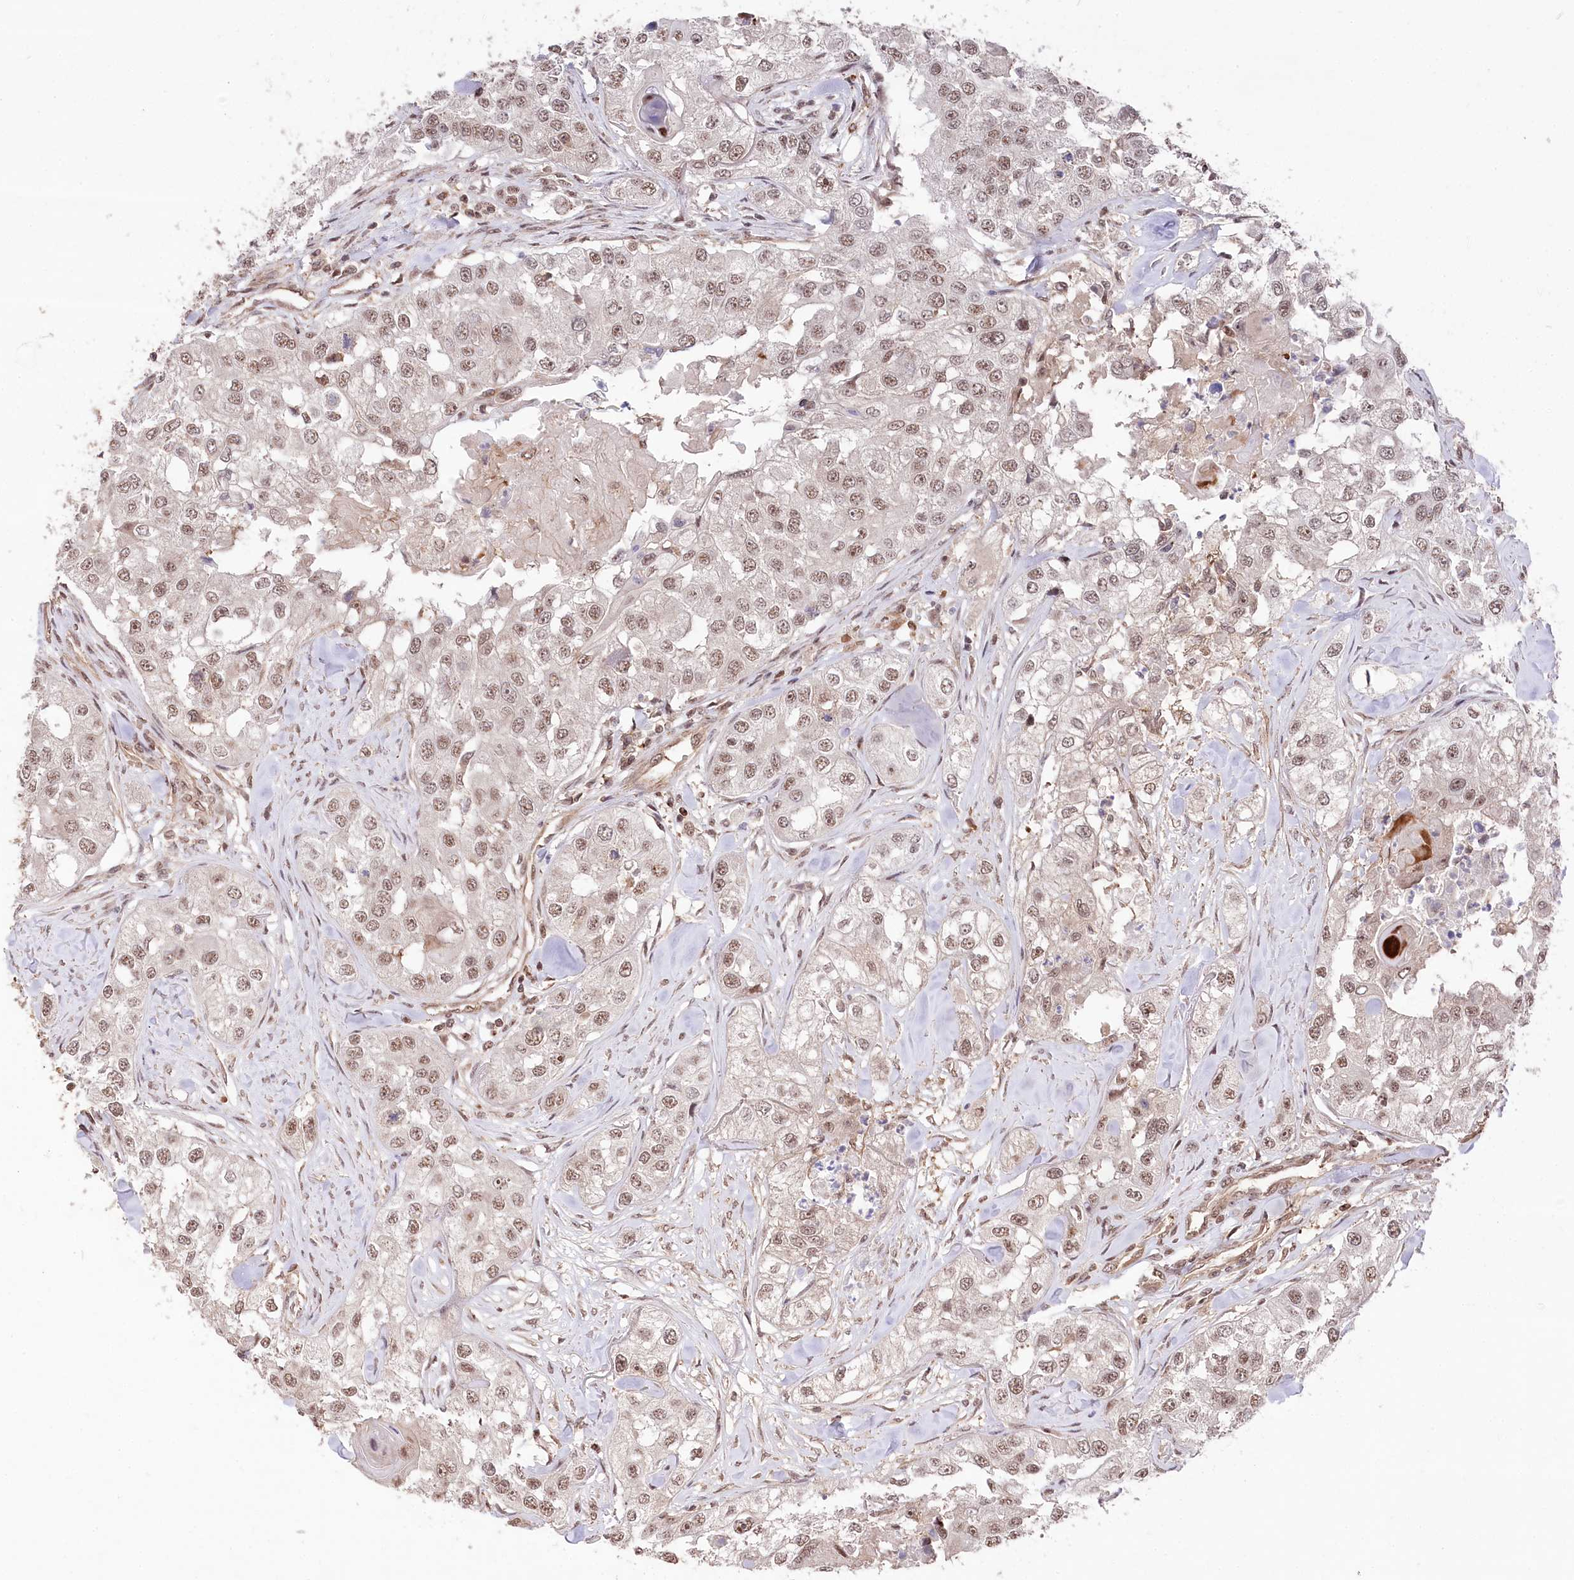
{"staining": {"intensity": "moderate", "quantity": ">75%", "location": "nuclear"}, "tissue": "head and neck cancer", "cell_type": "Tumor cells", "image_type": "cancer", "snomed": [{"axis": "morphology", "description": "Normal tissue, NOS"}, {"axis": "morphology", "description": "Squamous cell carcinoma, NOS"}, {"axis": "topography", "description": "Skeletal muscle"}, {"axis": "topography", "description": "Head-Neck"}], "caption": "Protein expression analysis of head and neck cancer exhibits moderate nuclear positivity in about >75% of tumor cells. (DAB = brown stain, brightfield microscopy at high magnification).", "gene": "CCSER2", "patient": {"sex": "male", "age": 51}}